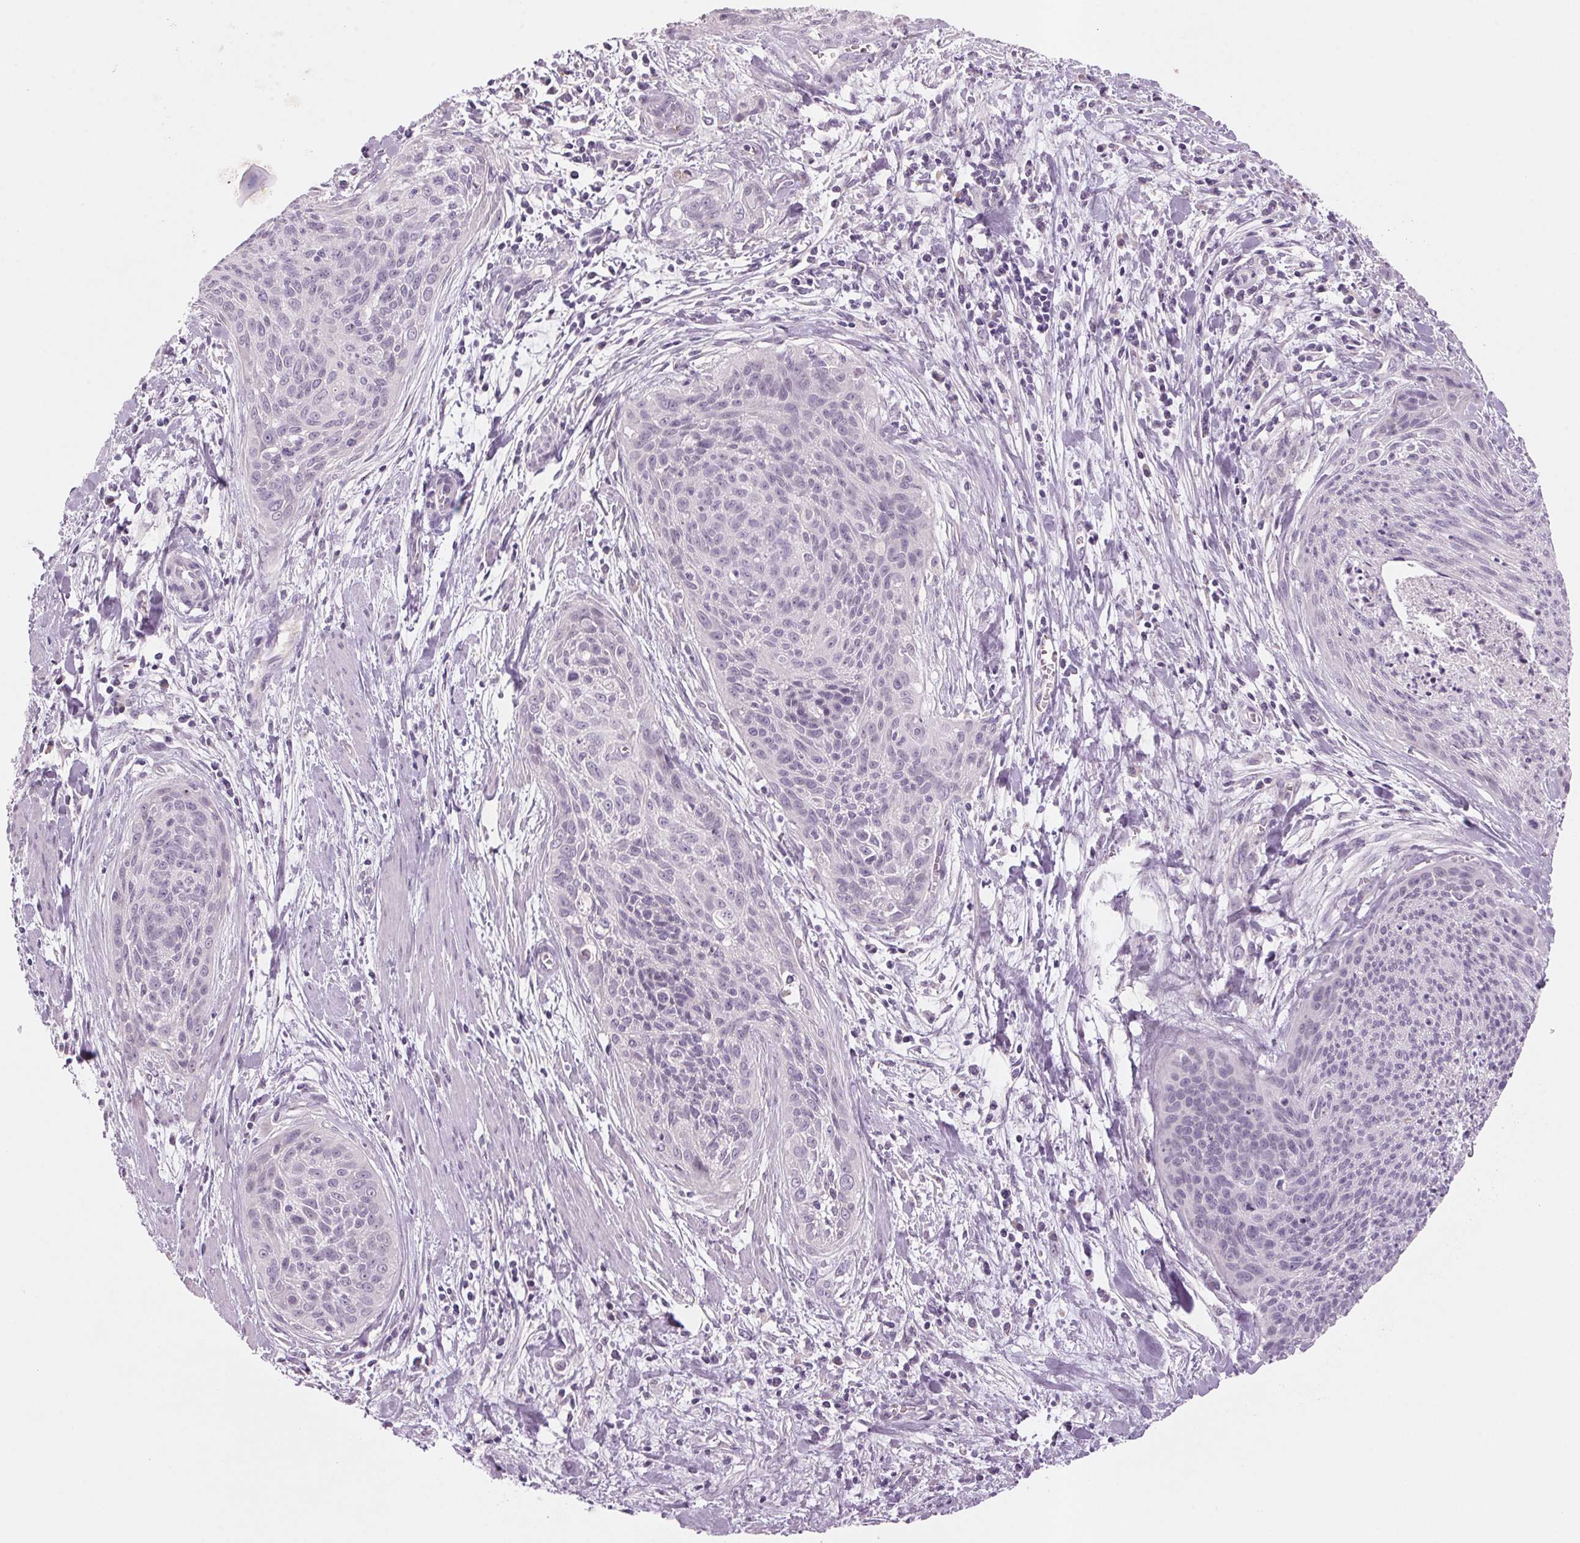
{"staining": {"intensity": "negative", "quantity": "none", "location": "none"}, "tissue": "cervical cancer", "cell_type": "Tumor cells", "image_type": "cancer", "snomed": [{"axis": "morphology", "description": "Squamous cell carcinoma, NOS"}, {"axis": "topography", "description": "Cervix"}], "caption": "DAB (3,3'-diaminobenzidine) immunohistochemical staining of cervical cancer reveals no significant positivity in tumor cells. (DAB (3,3'-diaminobenzidine) immunohistochemistry (IHC) visualized using brightfield microscopy, high magnification).", "gene": "ADAM20", "patient": {"sex": "female", "age": 55}}